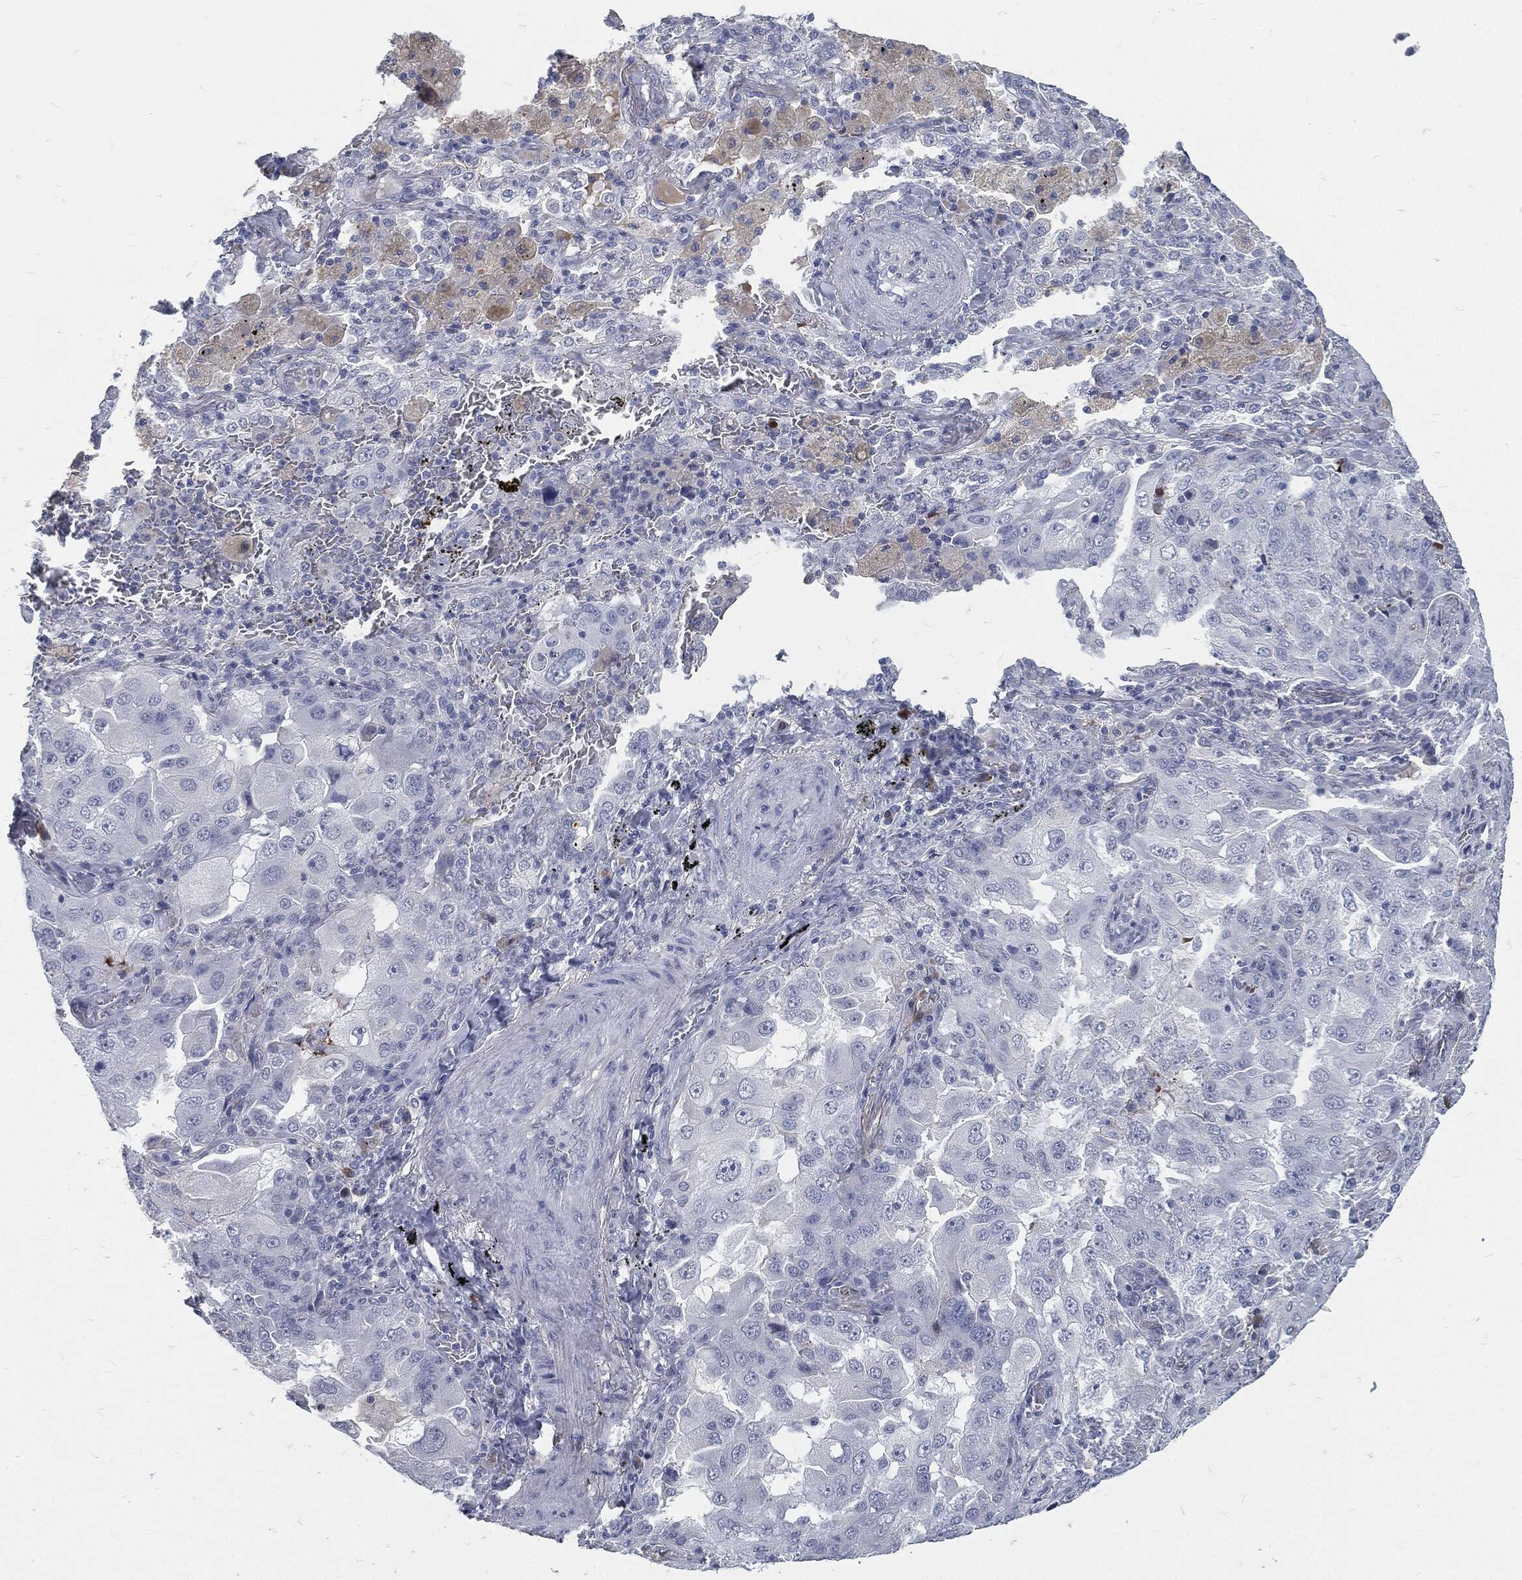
{"staining": {"intensity": "negative", "quantity": "none", "location": "none"}, "tissue": "lung cancer", "cell_type": "Tumor cells", "image_type": "cancer", "snomed": [{"axis": "morphology", "description": "Adenocarcinoma, NOS"}, {"axis": "topography", "description": "Lung"}], "caption": "Tumor cells are negative for brown protein staining in lung adenocarcinoma.", "gene": "MST1", "patient": {"sex": "female", "age": 61}}